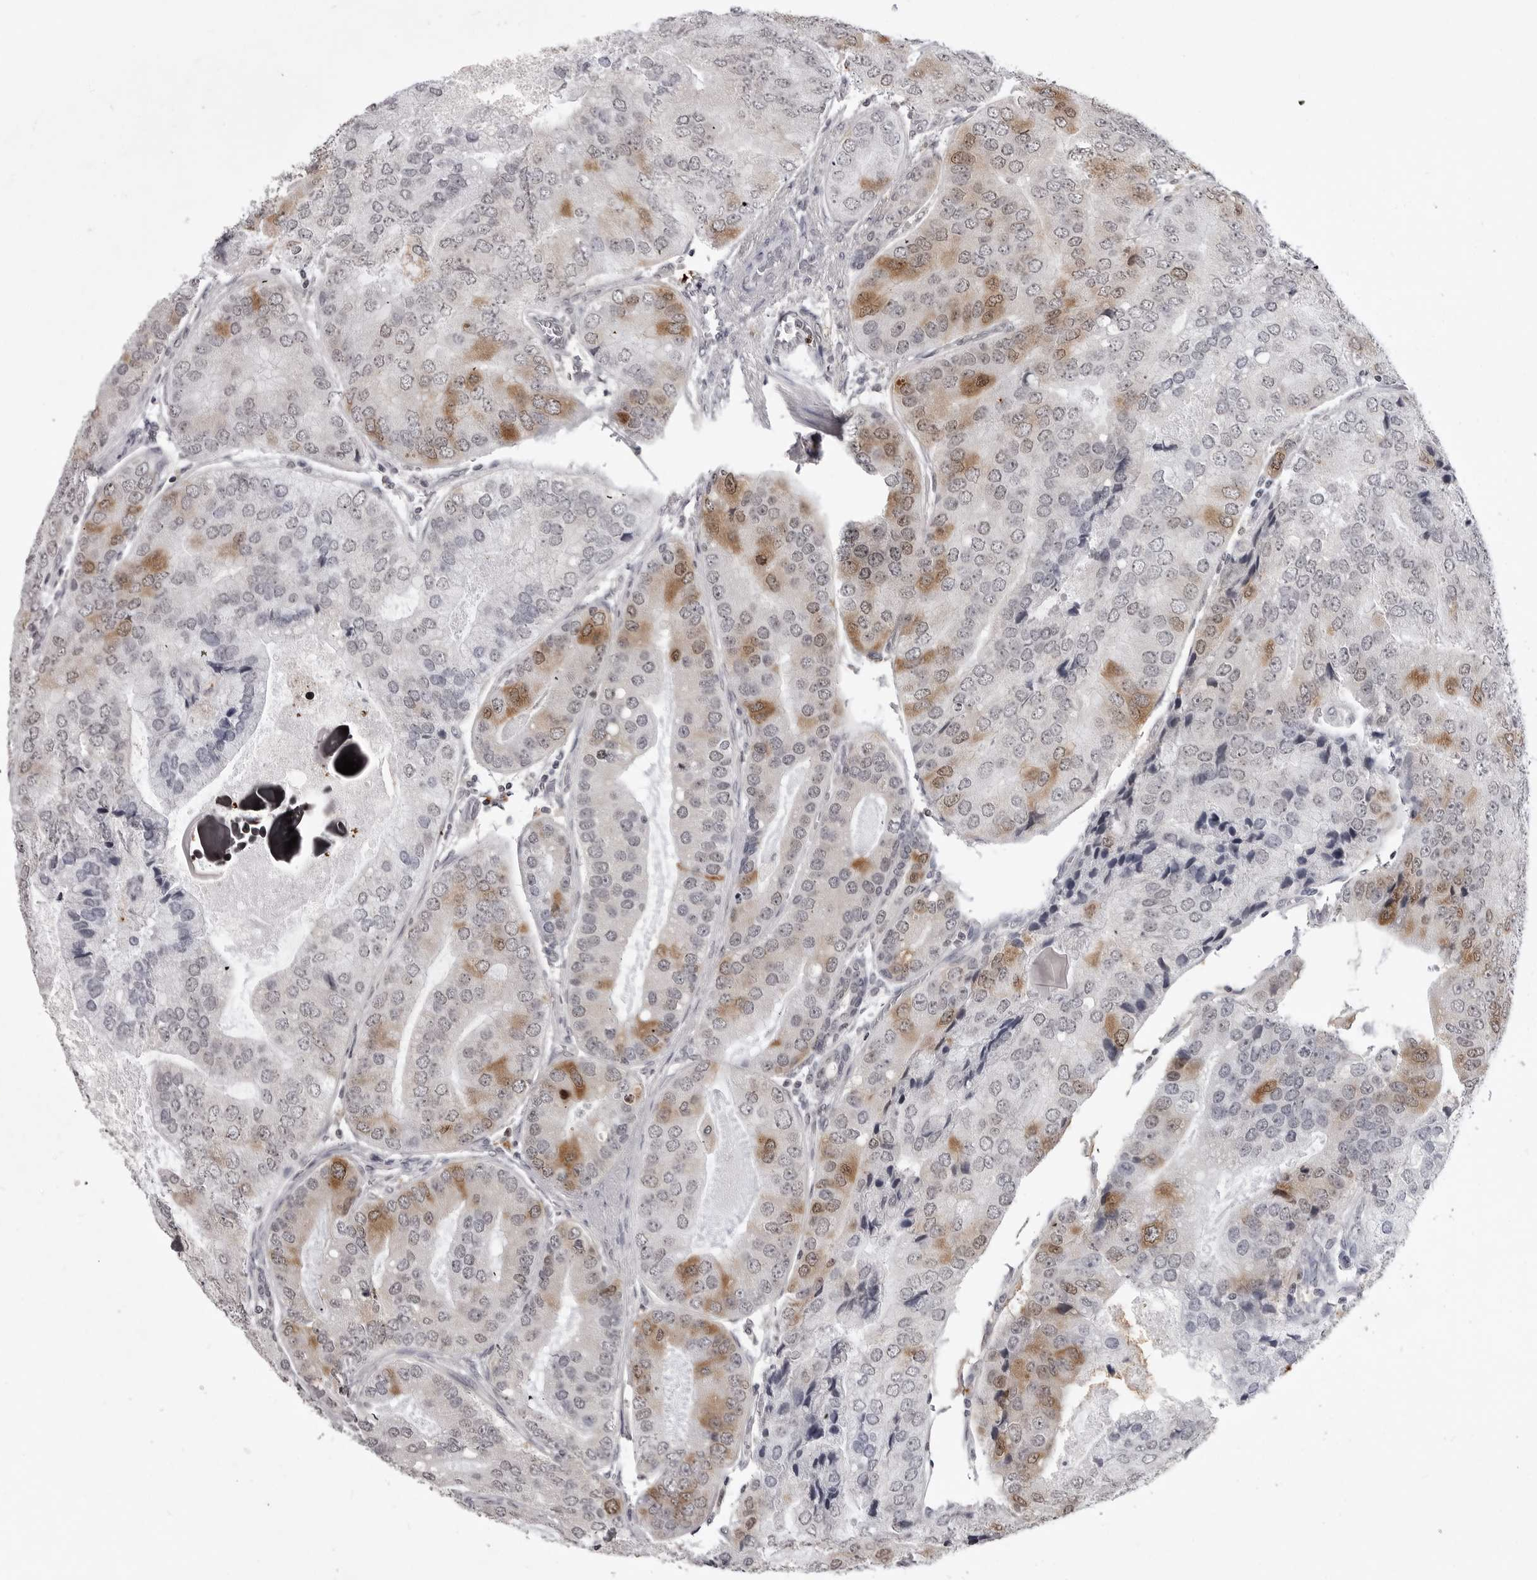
{"staining": {"intensity": "moderate", "quantity": "25%-75%", "location": "cytoplasmic/membranous"}, "tissue": "prostate cancer", "cell_type": "Tumor cells", "image_type": "cancer", "snomed": [{"axis": "morphology", "description": "Adenocarcinoma, High grade"}, {"axis": "topography", "description": "Prostate"}], "caption": "High-power microscopy captured an IHC micrograph of prostate adenocarcinoma (high-grade), revealing moderate cytoplasmic/membranous positivity in approximately 25%-75% of tumor cells. (DAB (3,3'-diaminobenzidine) IHC, brown staining for protein, blue staining for nuclei).", "gene": "RRM1", "patient": {"sex": "male", "age": 70}}